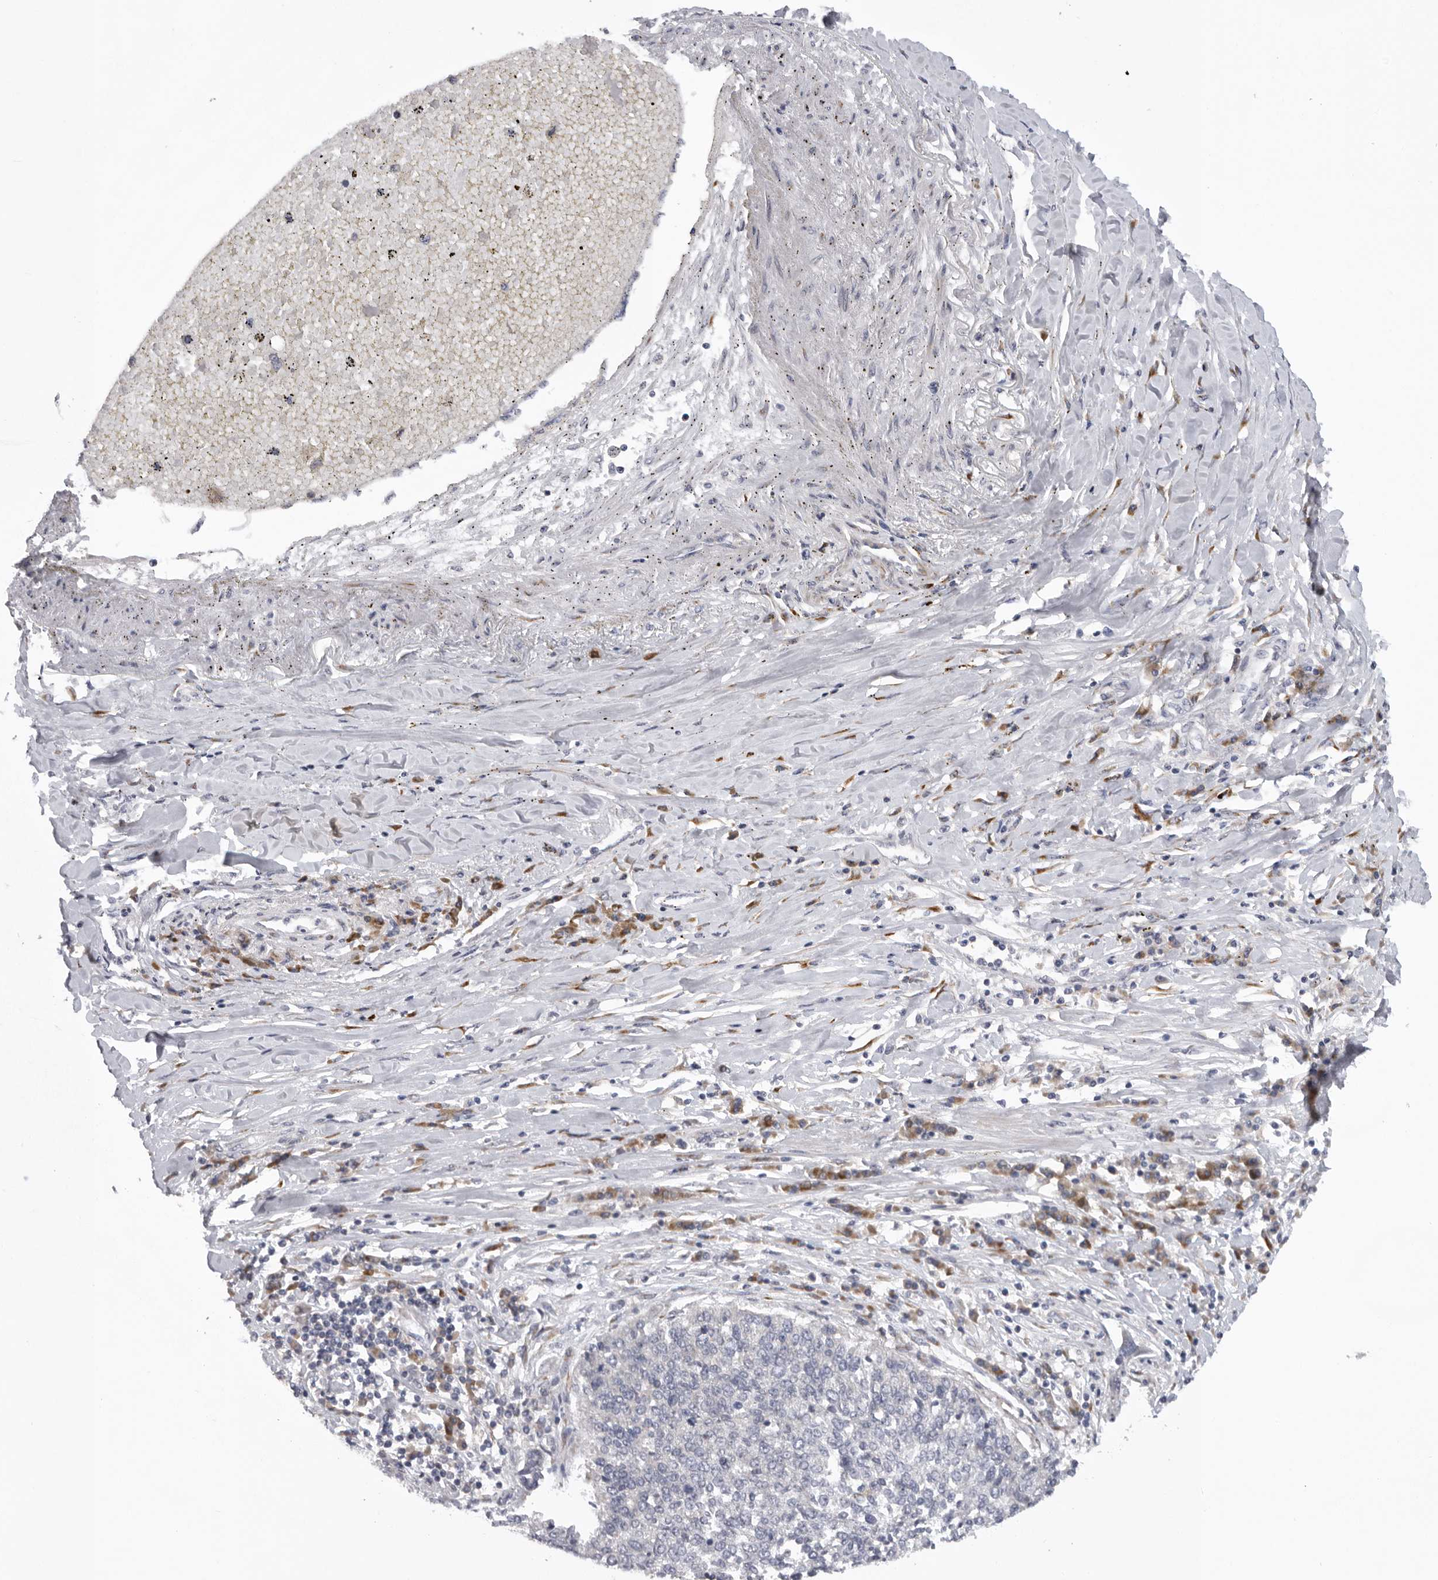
{"staining": {"intensity": "negative", "quantity": "none", "location": "none"}, "tissue": "lung cancer", "cell_type": "Tumor cells", "image_type": "cancer", "snomed": [{"axis": "morphology", "description": "Normal tissue, NOS"}, {"axis": "morphology", "description": "Squamous cell carcinoma, NOS"}, {"axis": "topography", "description": "Cartilage tissue"}, {"axis": "topography", "description": "Bronchus"}, {"axis": "topography", "description": "Lung"}, {"axis": "topography", "description": "Peripheral nerve tissue"}], "caption": "This is an immunohistochemistry (IHC) micrograph of lung squamous cell carcinoma. There is no expression in tumor cells.", "gene": "USP24", "patient": {"sex": "female", "age": 49}}